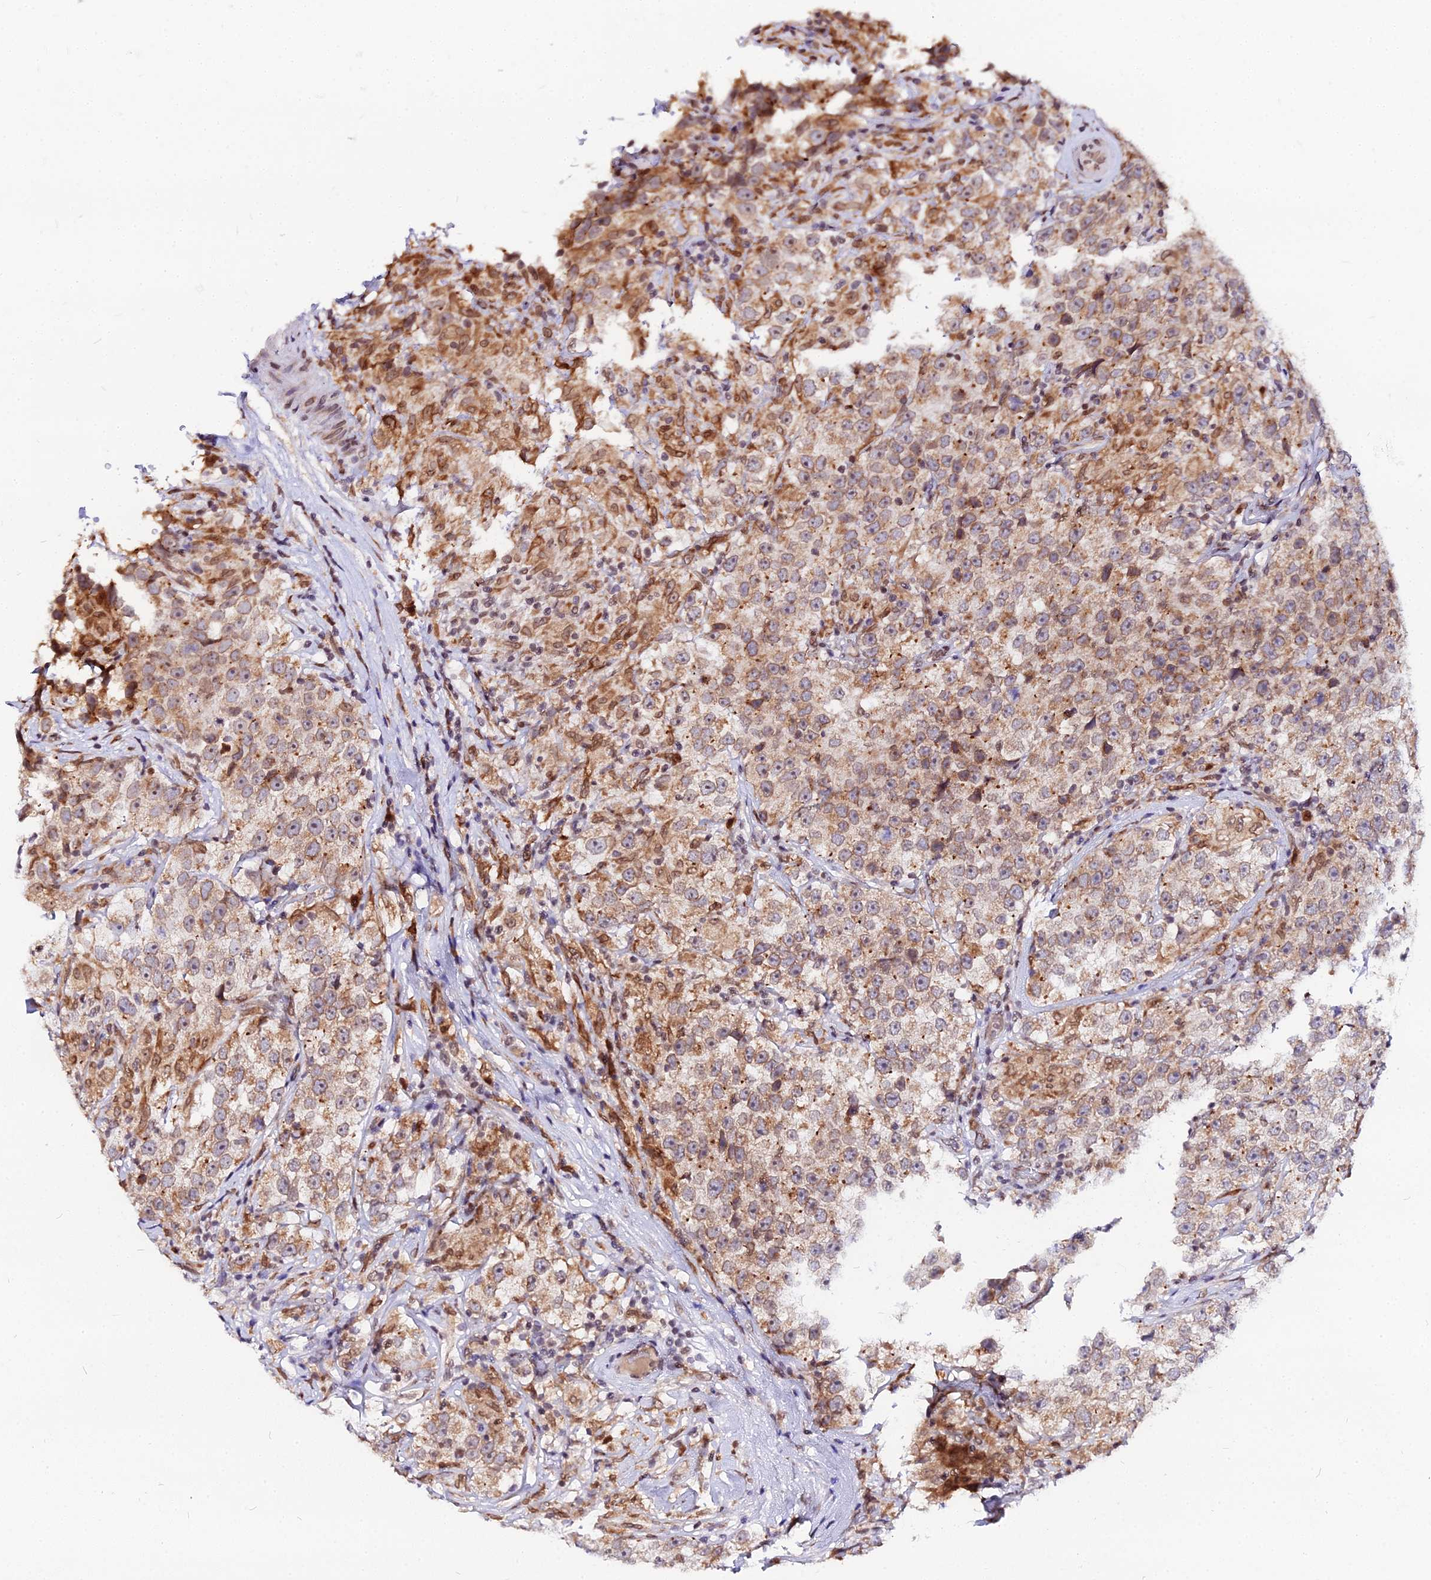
{"staining": {"intensity": "moderate", "quantity": ">75%", "location": "cytoplasmic/membranous"}, "tissue": "testis cancer", "cell_type": "Tumor cells", "image_type": "cancer", "snomed": [{"axis": "morphology", "description": "Seminoma, NOS"}, {"axis": "topography", "description": "Testis"}], "caption": "Protein staining of testis seminoma tissue shows moderate cytoplasmic/membranous expression in approximately >75% of tumor cells.", "gene": "RNF121", "patient": {"sex": "male", "age": 46}}